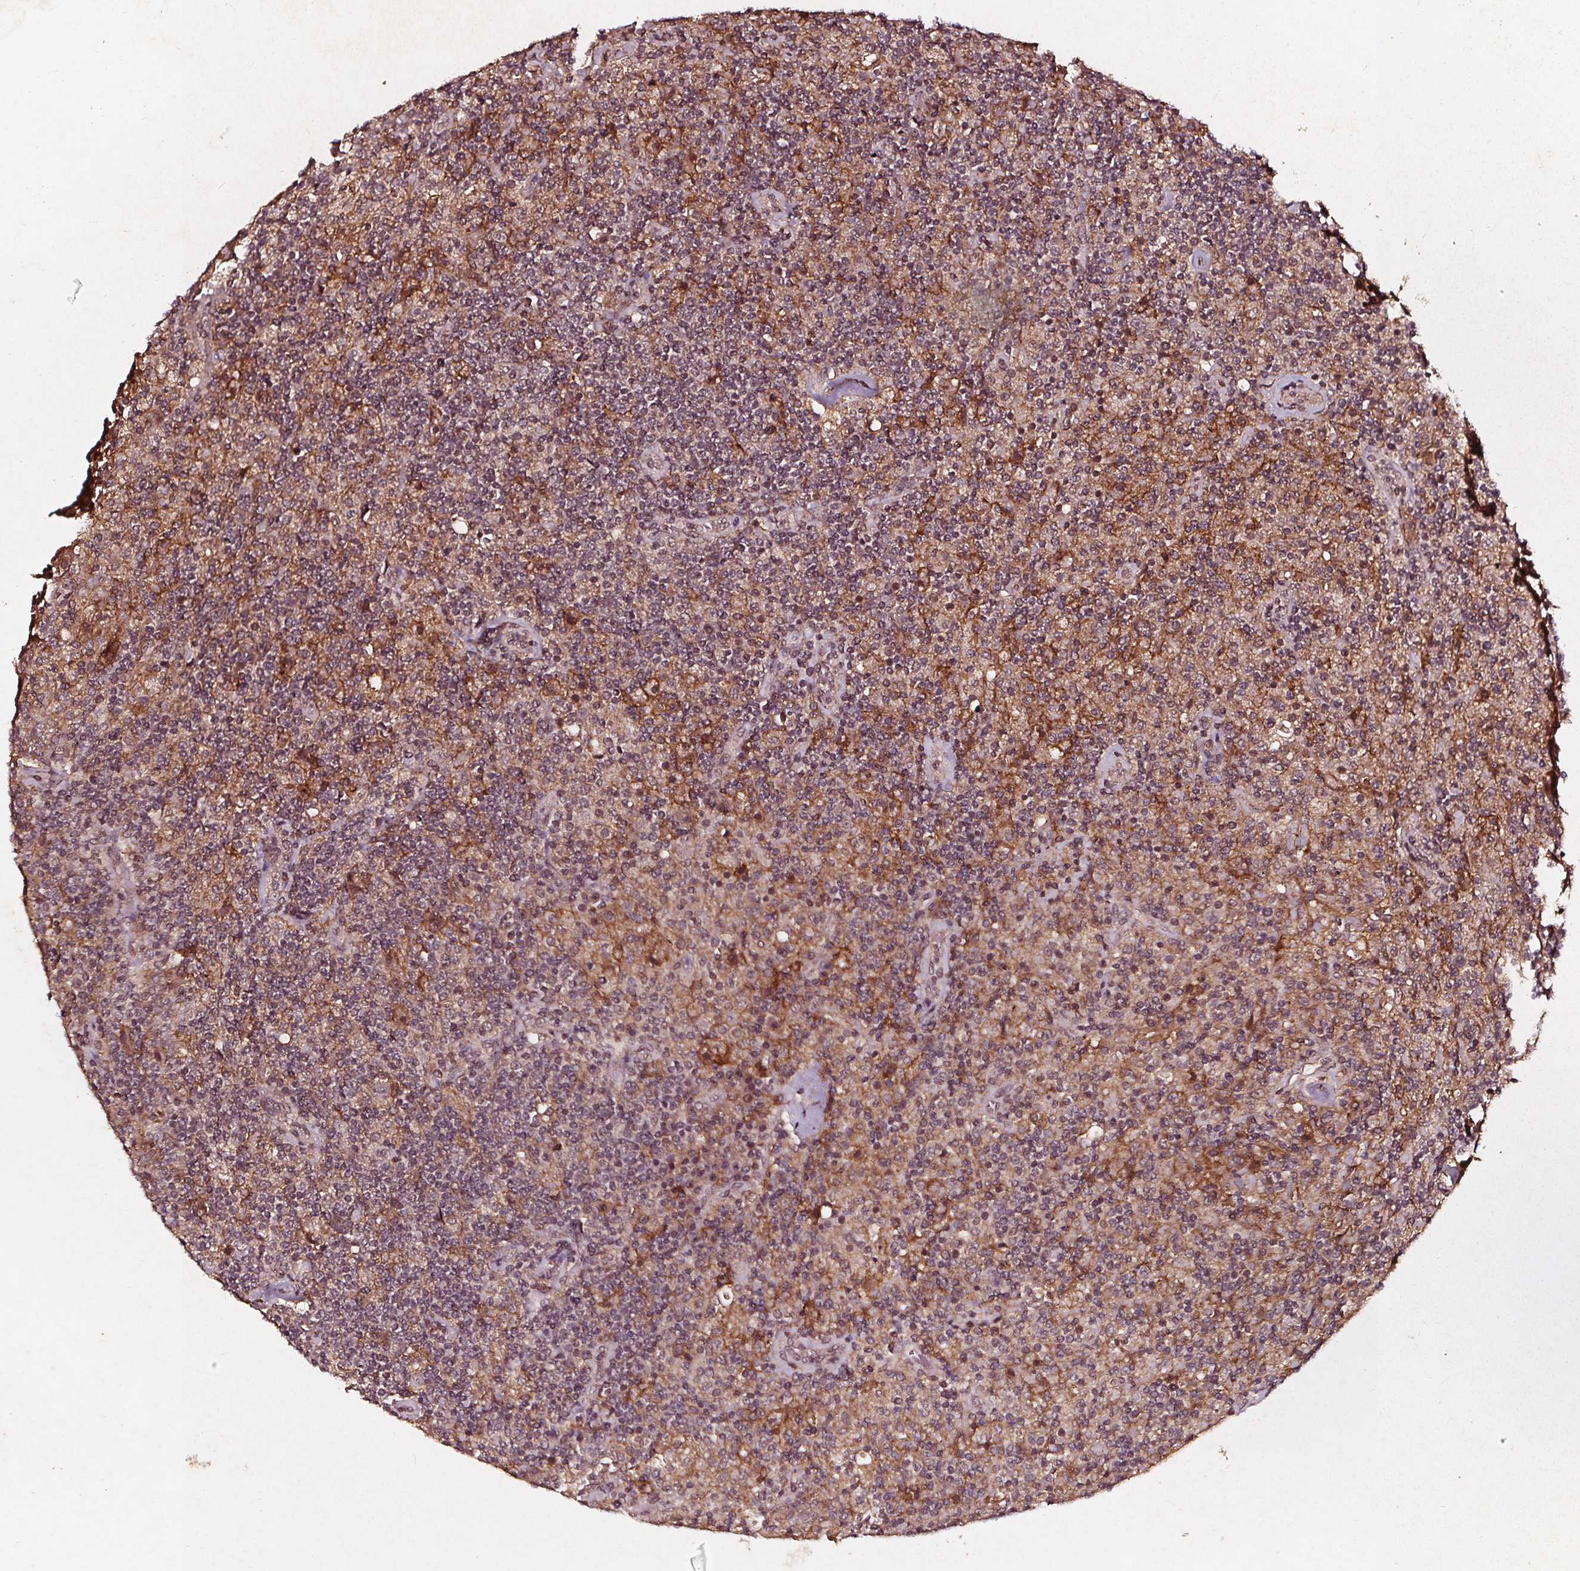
{"staining": {"intensity": "weak", "quantity": "<25%", "location": "cytoplasmic/membranous"}, "tissue": "lymphoma", "cell_type": "Tumor cells", "image_type": "cancer", "snomed": [{"axis": "morphology", "description": "Hodgkin's disease, NOS"}, {"axis": "topography", "description": "Lymph node"}], "caption": "Lymphoma was stained to show a protein in brown. There is no significant staining in tumor cells. (DAB (3,3'-diaminobenzidine) immunohistochemistry (IHC) visualized using brightfield microscopy, high magnification).", "gene": "ABCA1", "patient": {"sex": "male", "age": 70}}